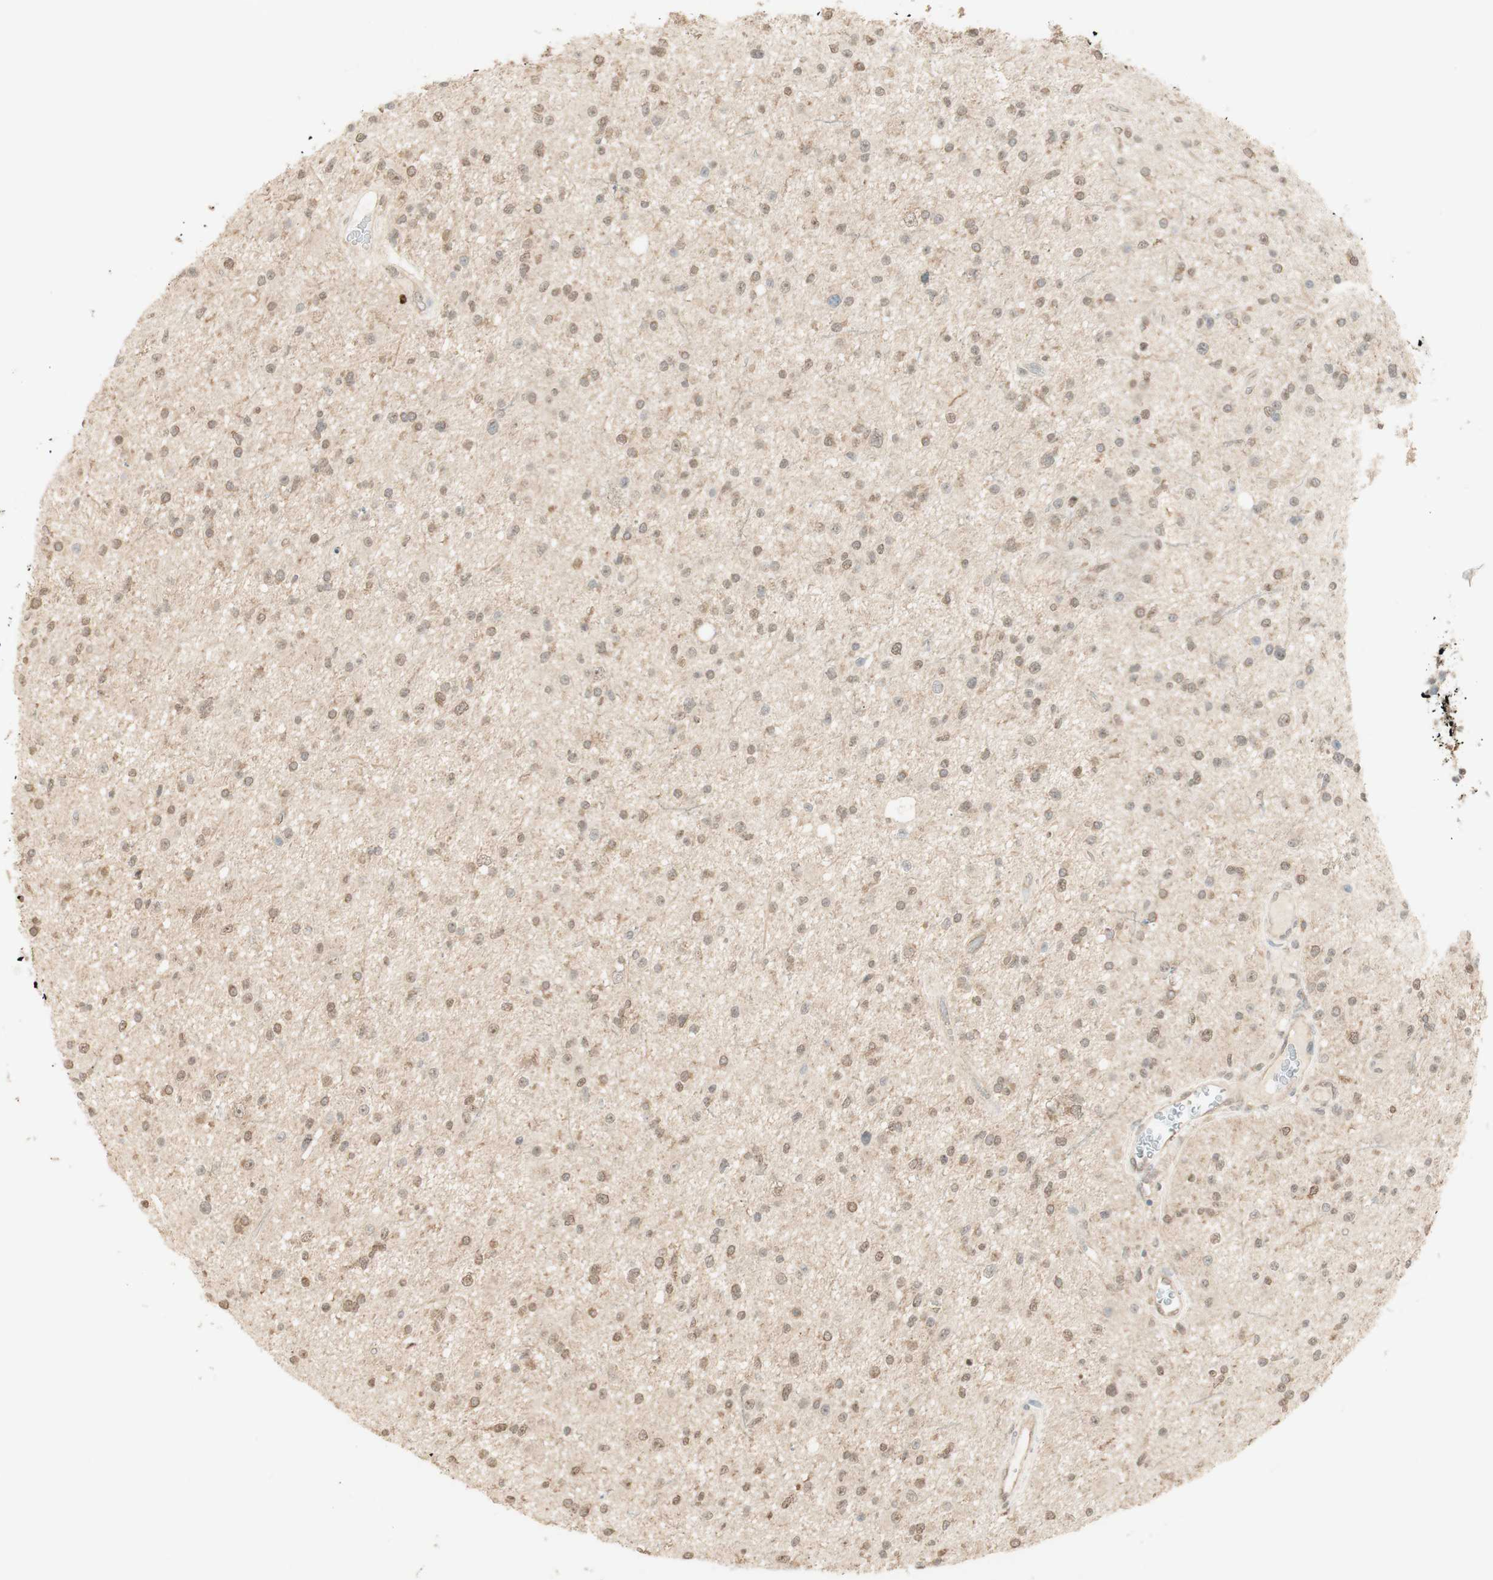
{"staining": {"intensity": "weak", "quantity": ">75%", "location": "cytoplasmic/membranous,nuclear"}, "tissue": "glioma", "cell_type": "Tumor cells", "image_type": "cancer", "snomed": [{"axis": "morphology", "description": "Glioma, malignant, High grade"}, {"axis": "topography", "description": "Brain"}], "caption": "This micrograph displays immunohistochemistry (IHC) staining of human glioma, with low weak cytoplasmic/membranous and nuclear staining in approximately >75% of tumor cells.", "gene": "SPINT2", "patient": {"sex": "male", "age": 33}}